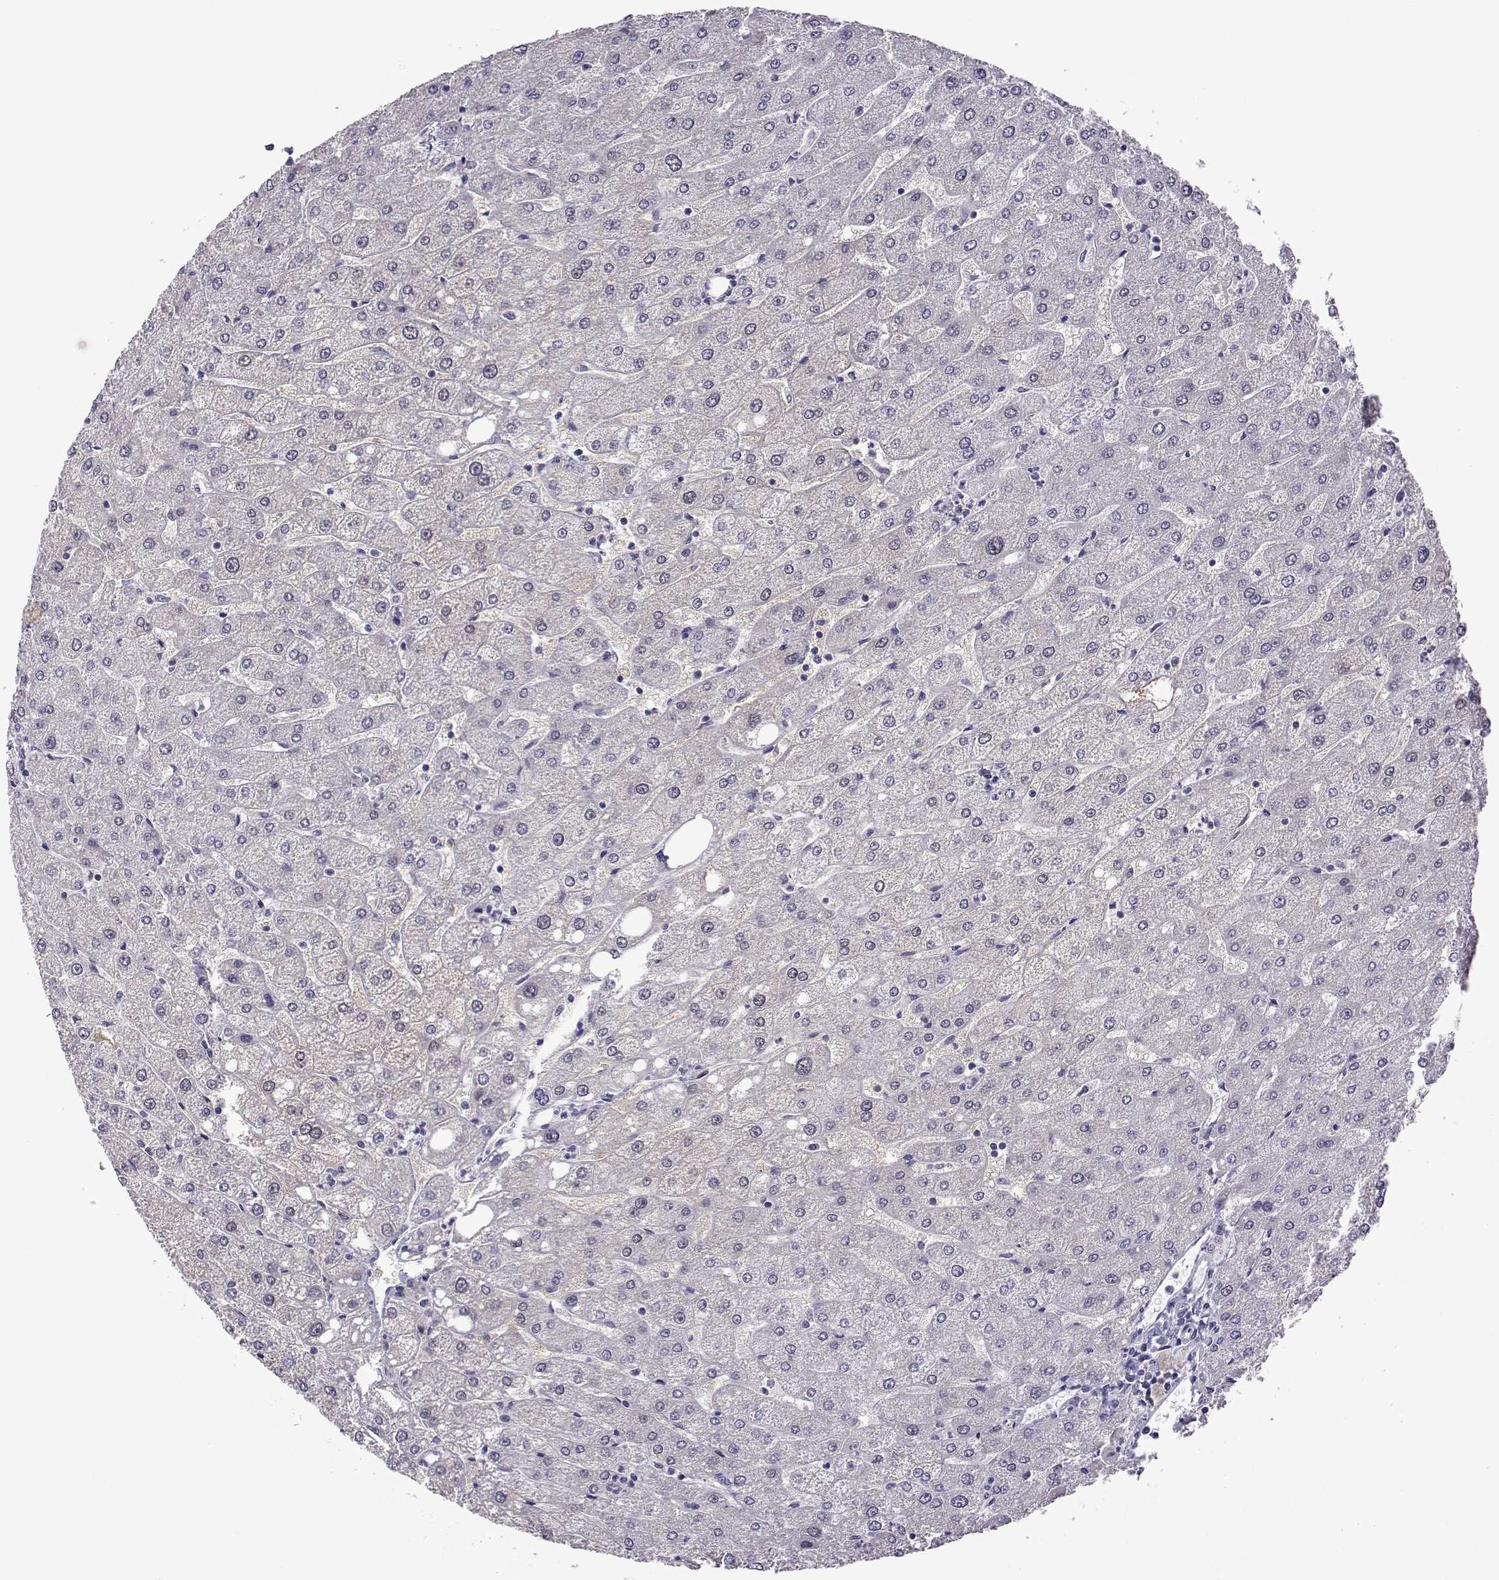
{"staining": {"intensity": "negative", "quantity": "none", "location": "none"}, "tissue": "liver", "cell_type": "Cholangiocytes", "image_type": "normal", "snomed": [{"axis": "morphology", "description": "Normal tissue, NOS"}, {"axis": "topography", "description": "Liver"}], "caption": "This is a image of immunohistochemistry staining of benign liver, which shows no positivity in cholangiocytes. (IHC, brightfield microscopy, high magnification).", "gene": "VGF", "patient": {"sex": "male", "age": 67}}